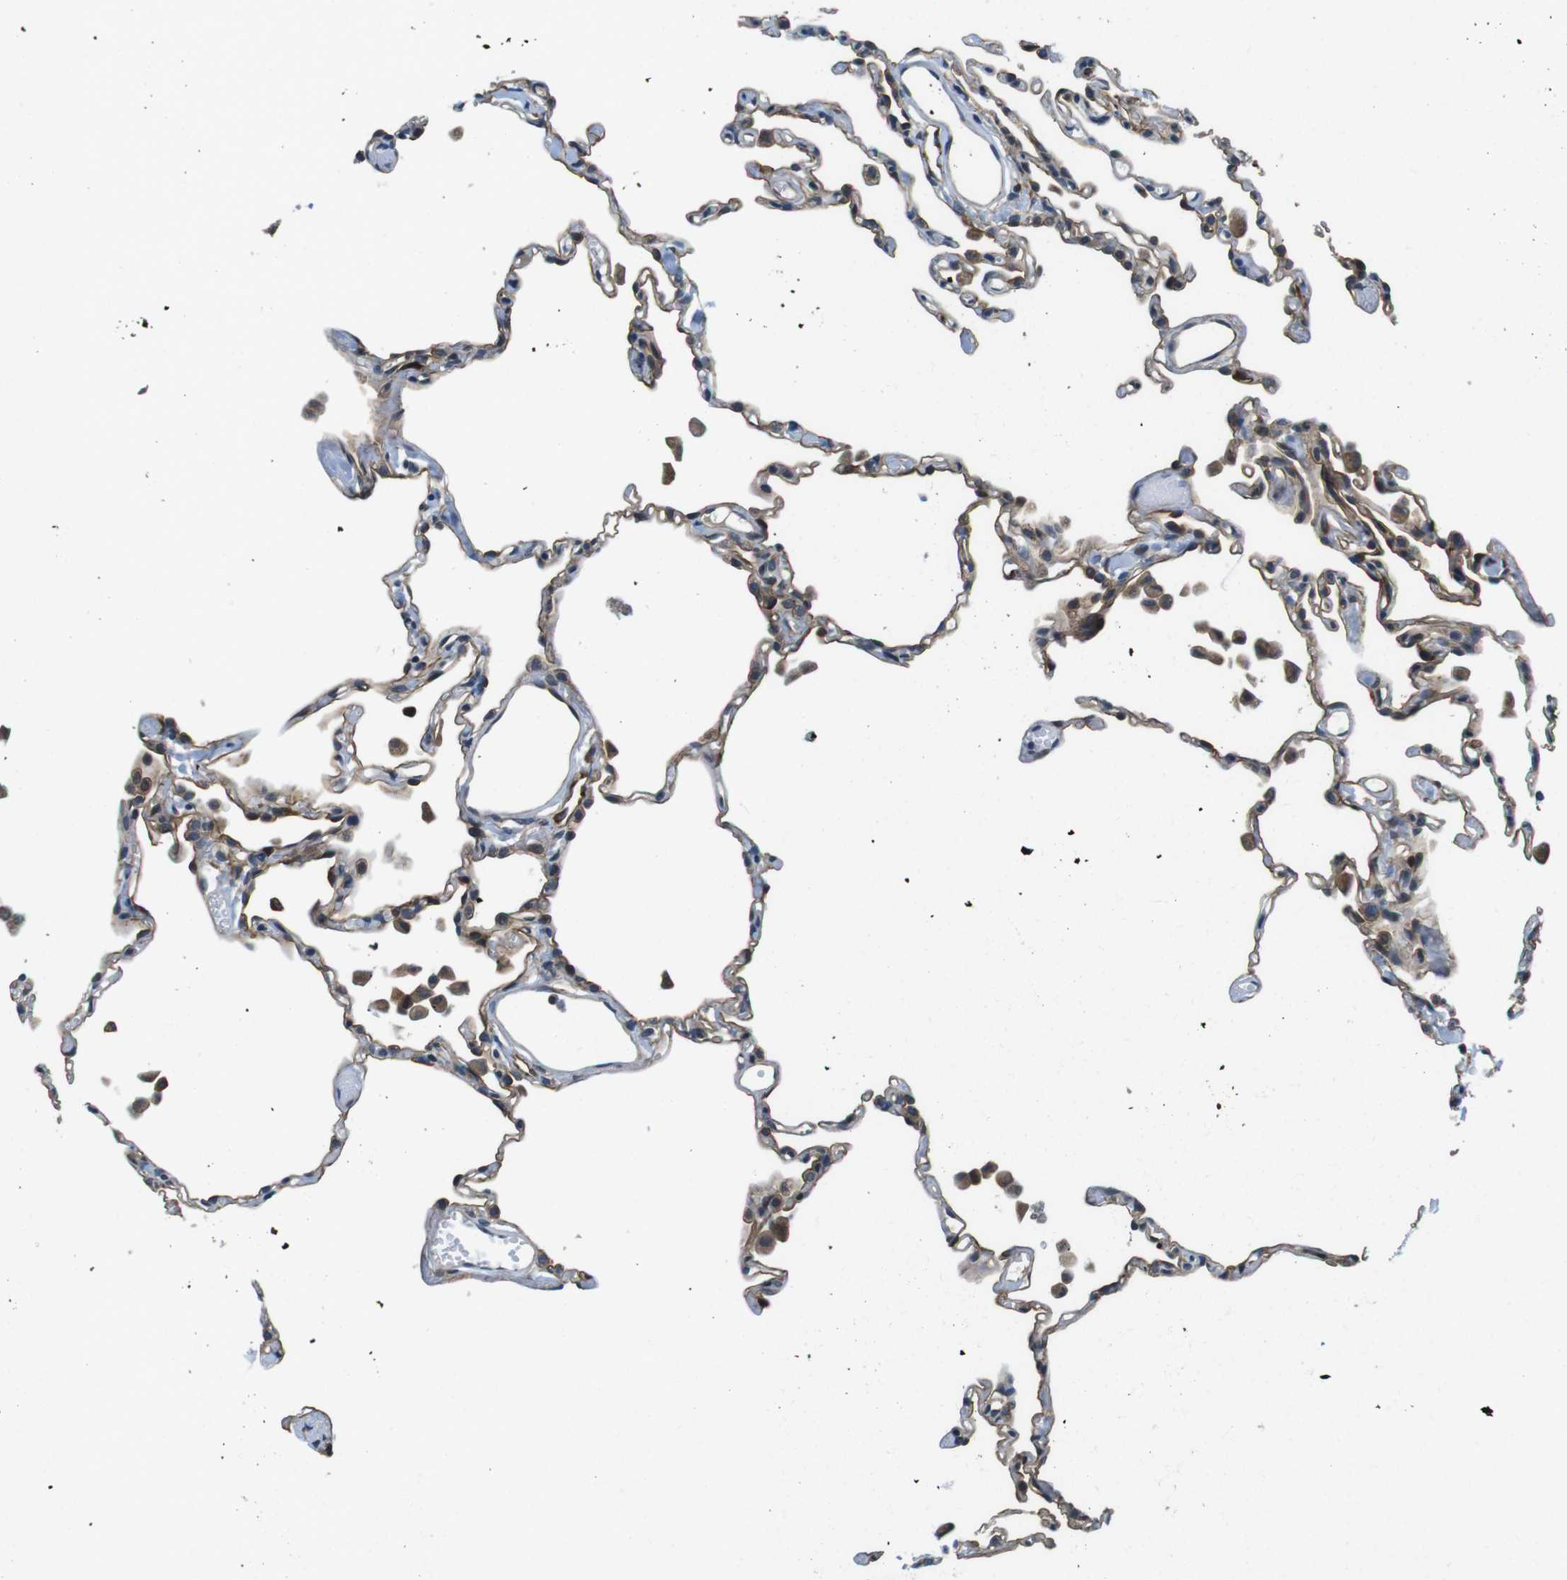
{"staining": {"intensity": "moderate", "quantity": "25%-75%", "location": "cytoplasmic/membranous"}, "tissue": "lung", "cell_type": "Alveolar cells", "image_type": "normal", "snomed": [{"axis": "morphology", "description": "Normal tissue, NOS"}, {"axis": "topography", "description": "Lung"}], "caption": "Moderate cytoplasmic/membranous protein expression is seen in about 25%-75% of alveolar cells in lung. Using DAB (brown) and hematoxylin (blue) stains, captured at high magnification using brightfield microscopy.", "gene": "PALD1", "patient": {"sex": "female", "age": 49}}